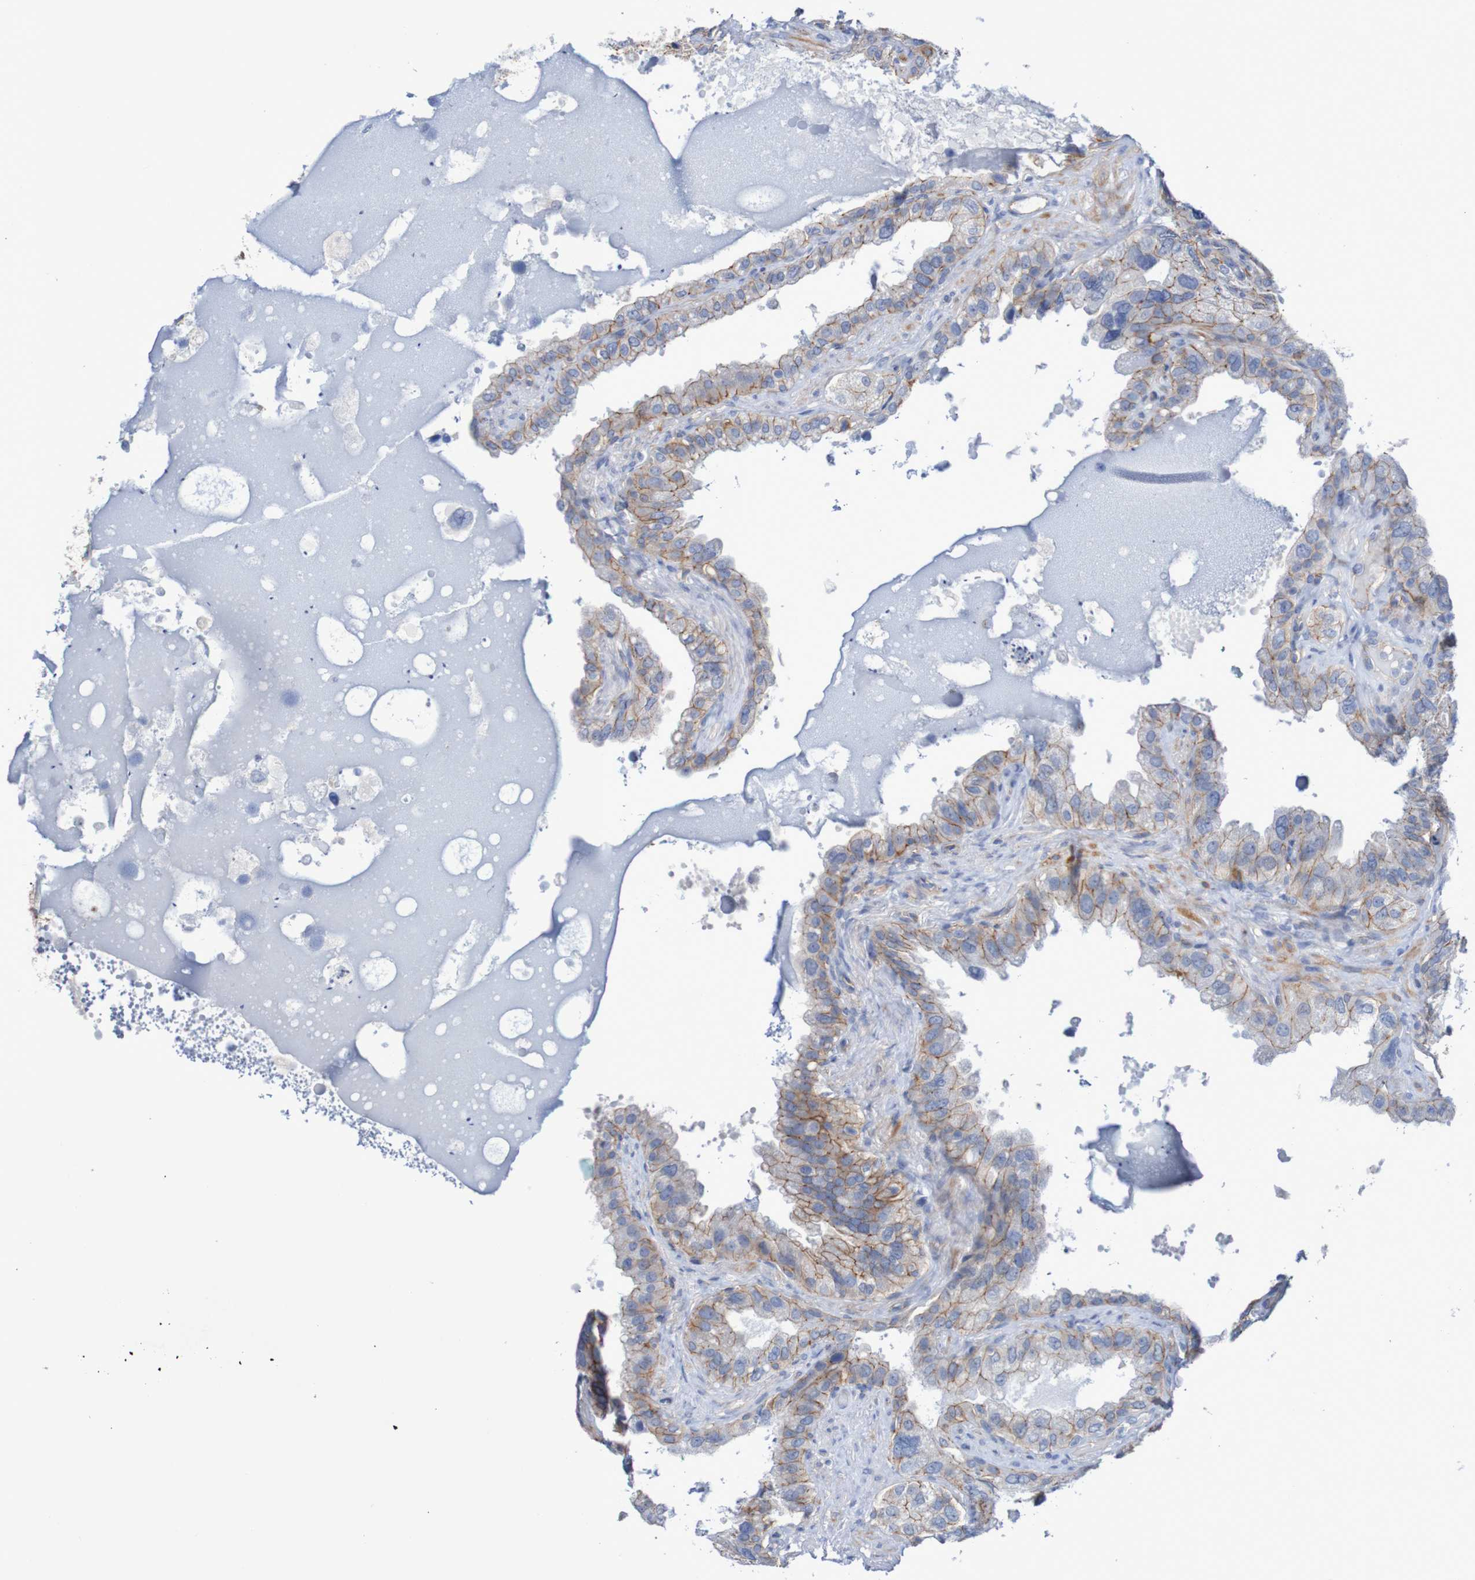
{"staining": {"intensity": "moderate", "quantity": "25%-75%", "location": "cytoplasmic/membranous"}, "tissue": "seminal vesicle", "cell_type": "Glandular cells", "image_type": "normal", "snomed": [{"axis": "morphology", "description": "Normal tissue, NOS"}, {"axis": "topography", "description": "Seminal veicle"}], "caption": "Immunohistochemical staining of normal seminal vesicle shows moderate cytoplasmic/membranous protein expression in about 25%-75% of glandular cells. (IHC, brightfield microscopy, high magnification).", "gene": "NECTIN2", "patient": {"sex": "male", "age": 68}}